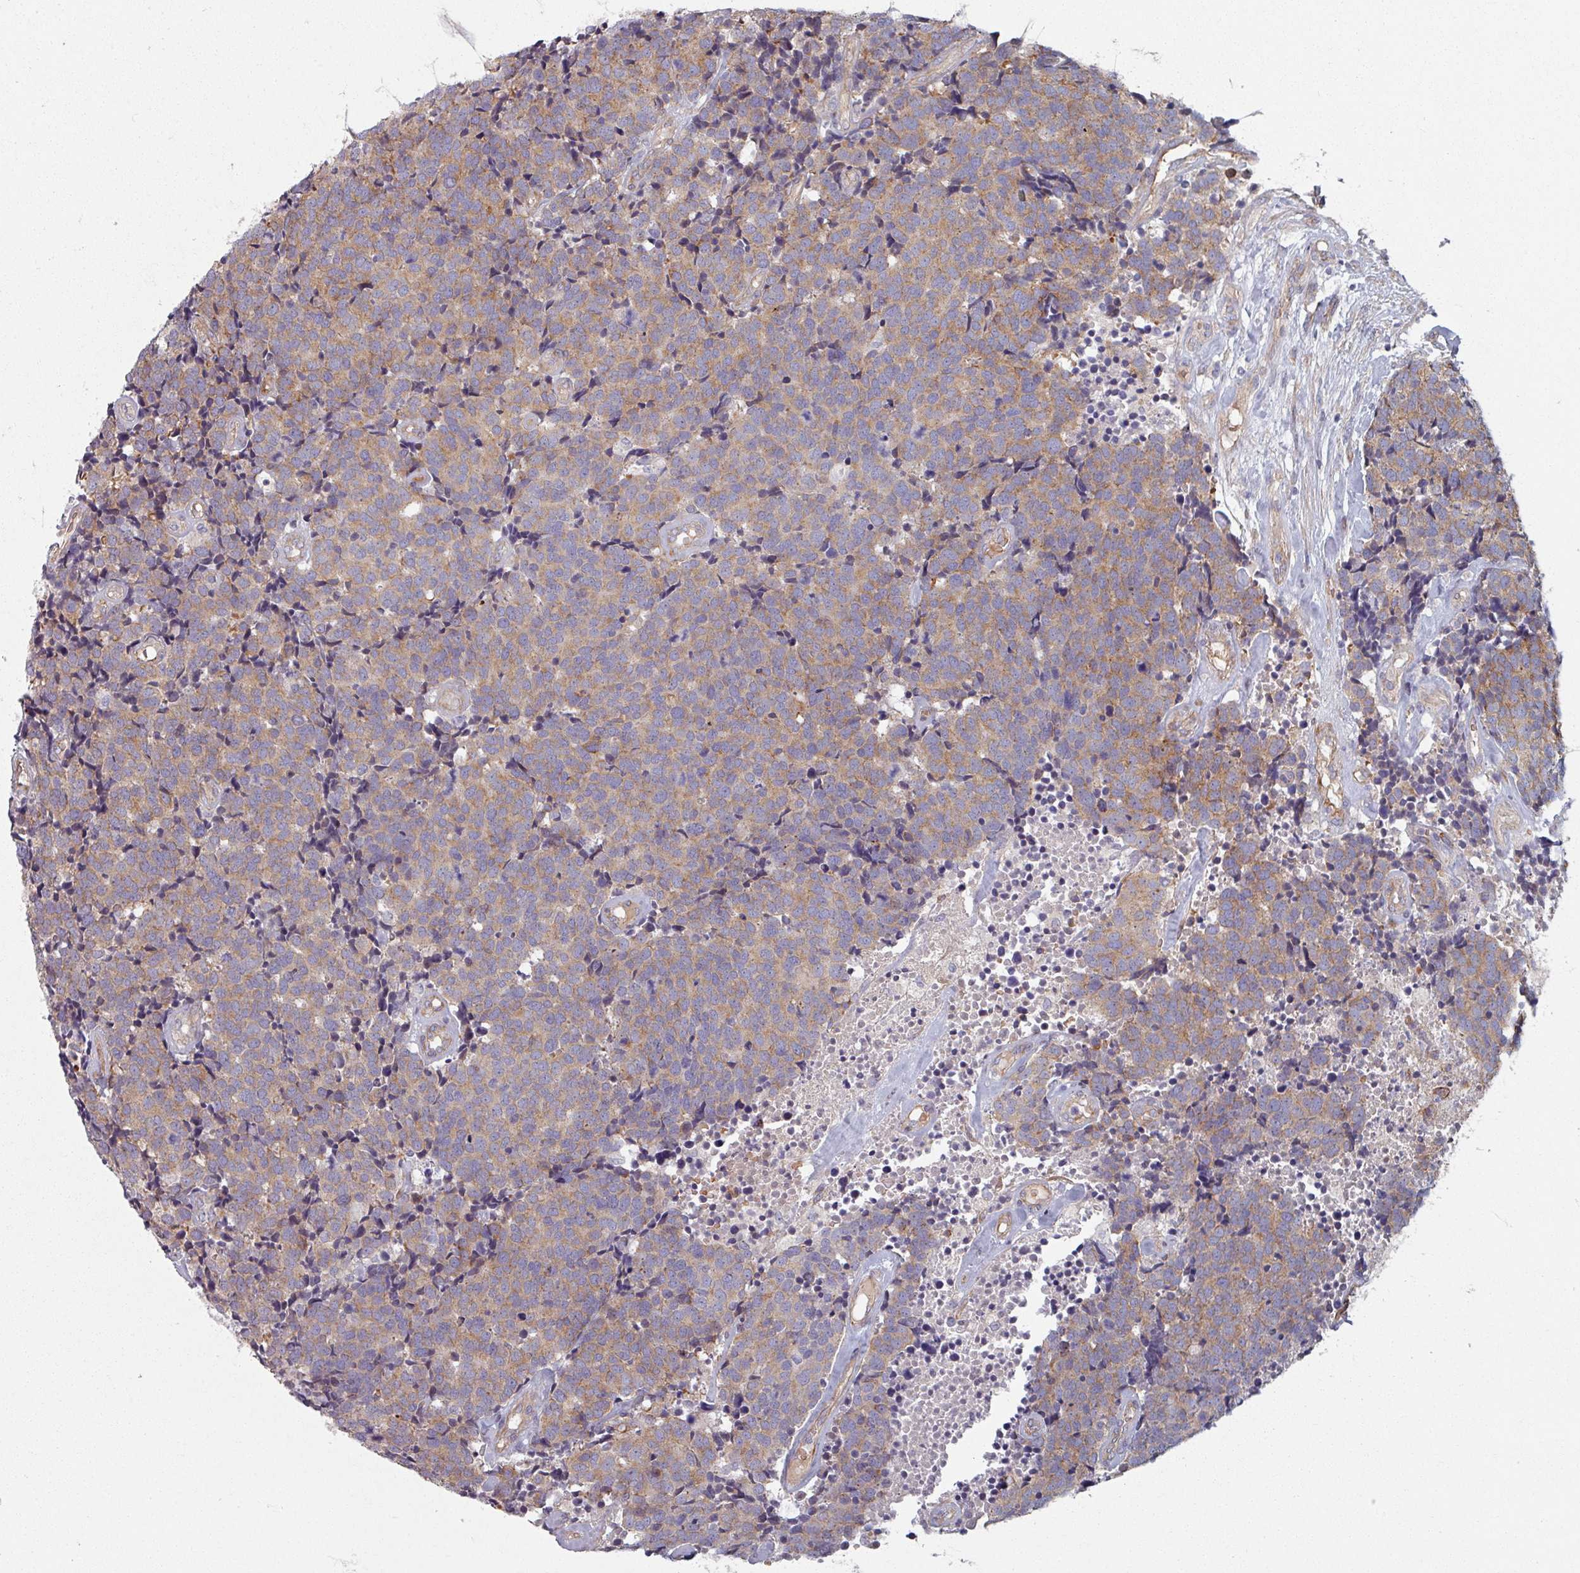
{"staining": {"intensity": "moderate", "quantity": "25%-75%", "location": "cytoplasmic/membranous"}, "tissue": "carcinoid", "cell_type": "Tumor cells", "image_type": "cancer", "snomed": [{"axis": "morphology", "description": "Carcinoid, malignant, NOS"}, {"axis": "topography", "description": "Skin"}], "caption": "Immunohistochemical staining of human carcinoid (malignant) displays moderate cytoplasmic/membranous protein expression in approximately 25%-75% of tumor cells.", "gene": "C4BPB", "patient": {"sex": "female", "age": 79}}